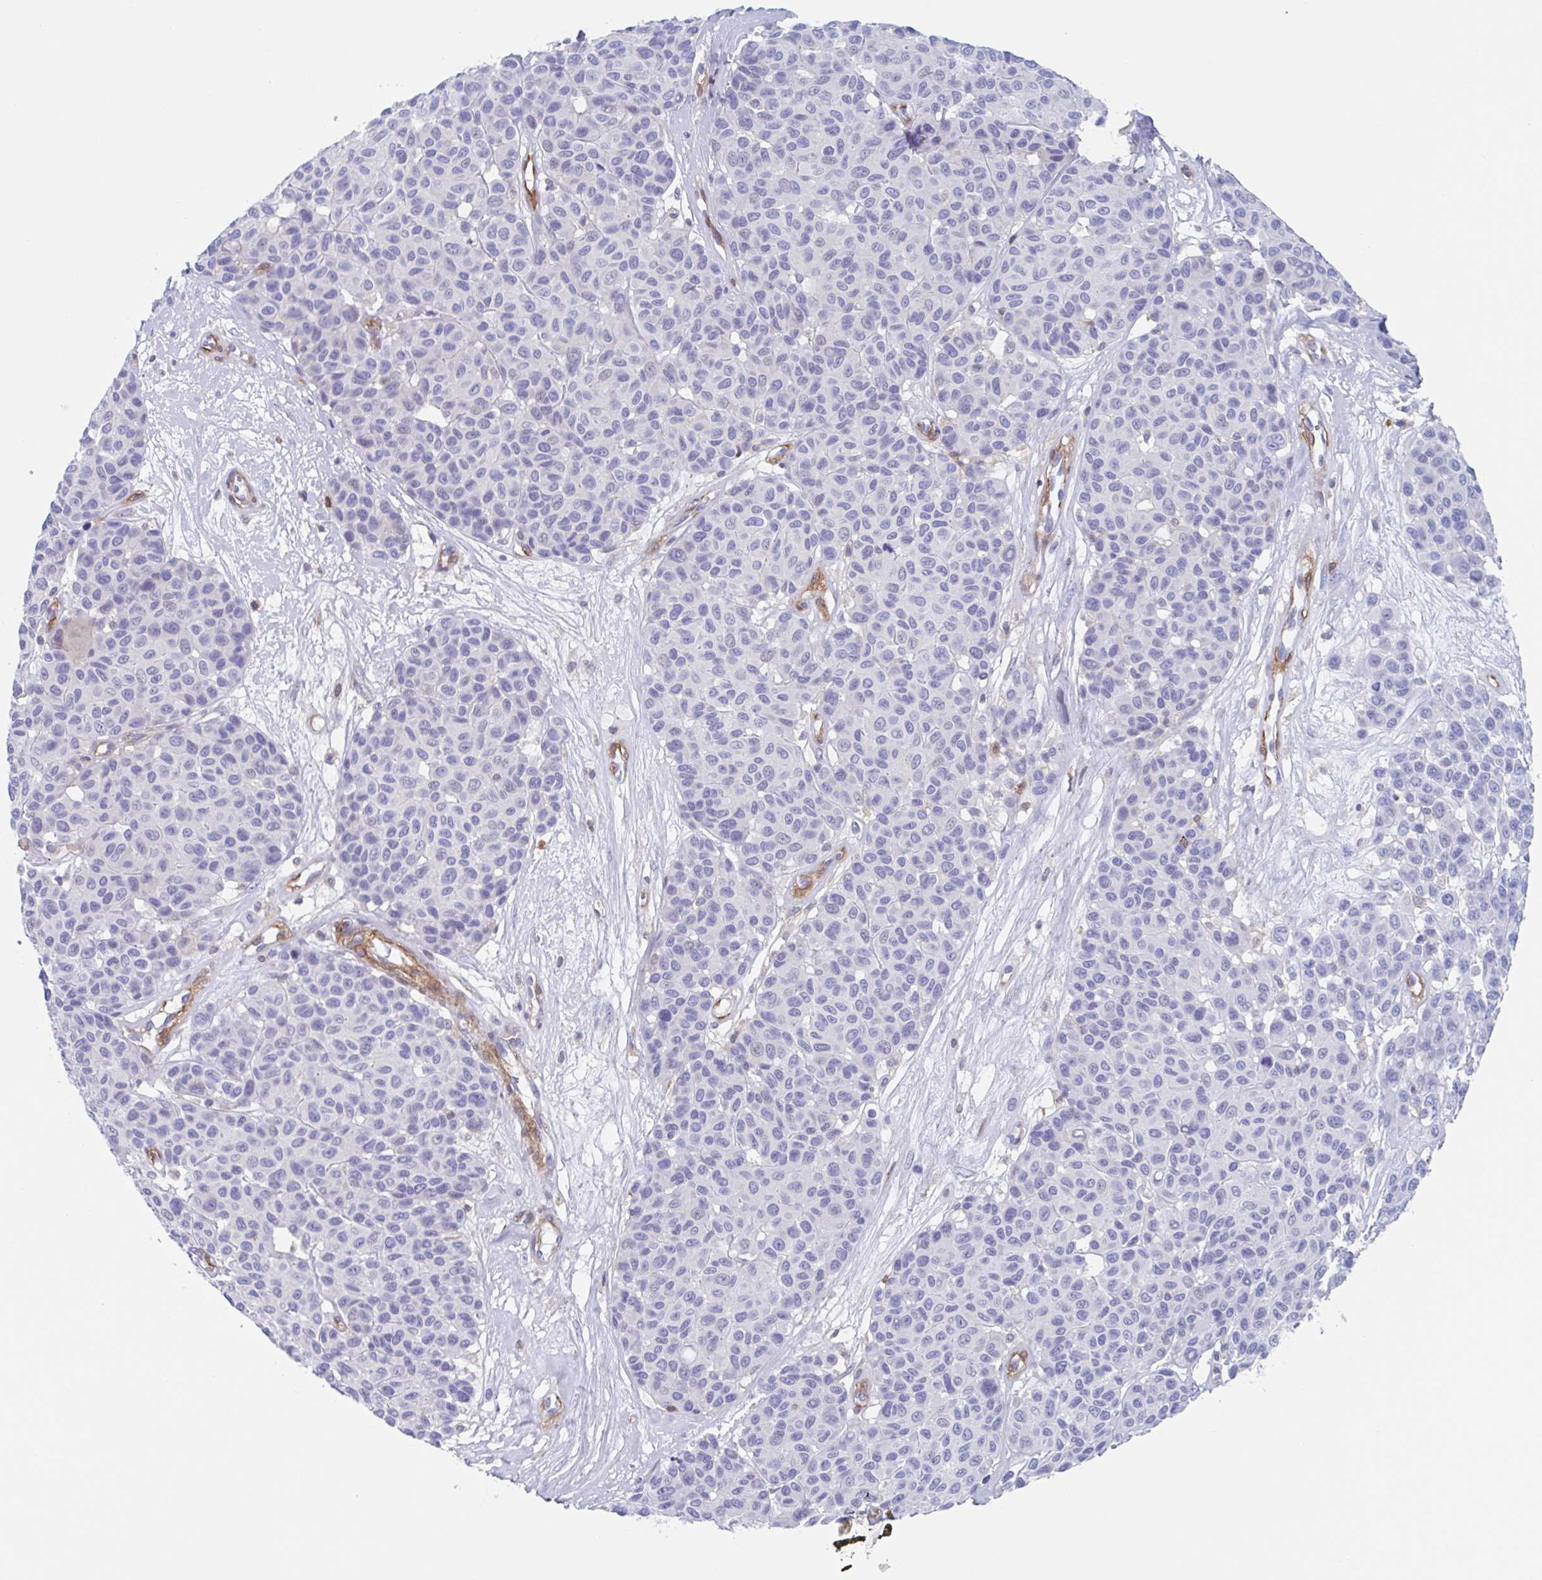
{"staining": {"intensity": "negative", "quantity": "none", "location": "none"}, "tissue": "melanoma", "cell_type": "Tumor cells", "image_type": "cancer", "snomed": [{"axis": "morphology", "description": "Malignant melanoma, NOS"}, {"axis": "topography", "description": "Skin"}], "caption": "Human melanoma stained for a protein using immunohistochemistry (IHC) shows no expression in tumor cells.", "gene": "EFHD1", "patient": {"sex": "female", "age": 66}}